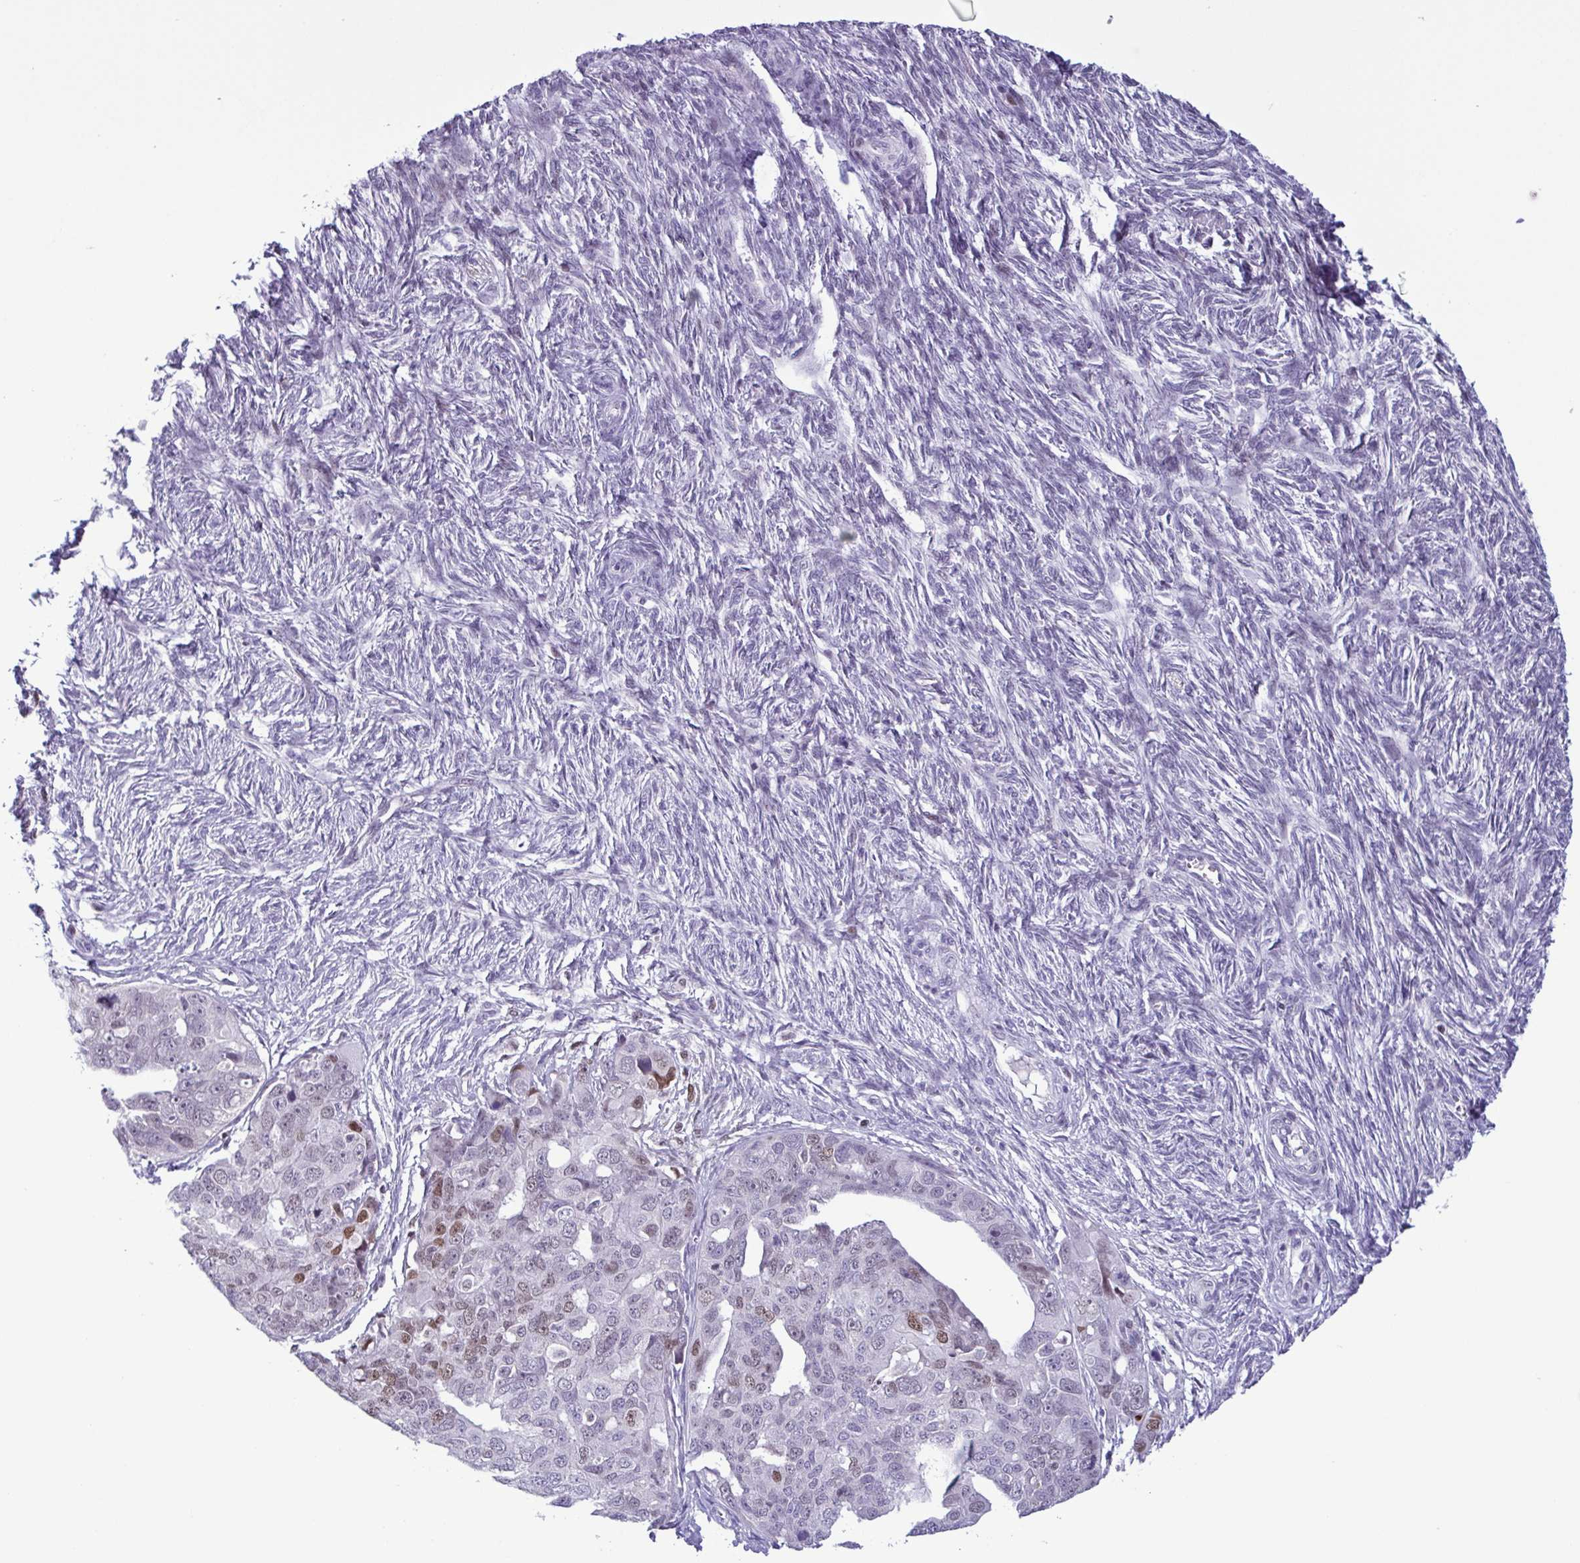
{"staining": {"intensity": "moderate", "quantity": "<25%", "location": "nuclear"}, "tissue": "ovarian cancer", "cell_type": "Tumor cells", "image_type": "cancer", "snomed": [{"axis": "morphology", "description": "Carcinoma, endometroid"}, {"axis": "topography", "description": "Ovary"}], "caption": "A micrograph of human ovarian cancer stained for a protein exhibits moderate nuclear brown staining in tumor cells.", "gene": "IRF1", "patient": {"sex": "female", "age": 70}}